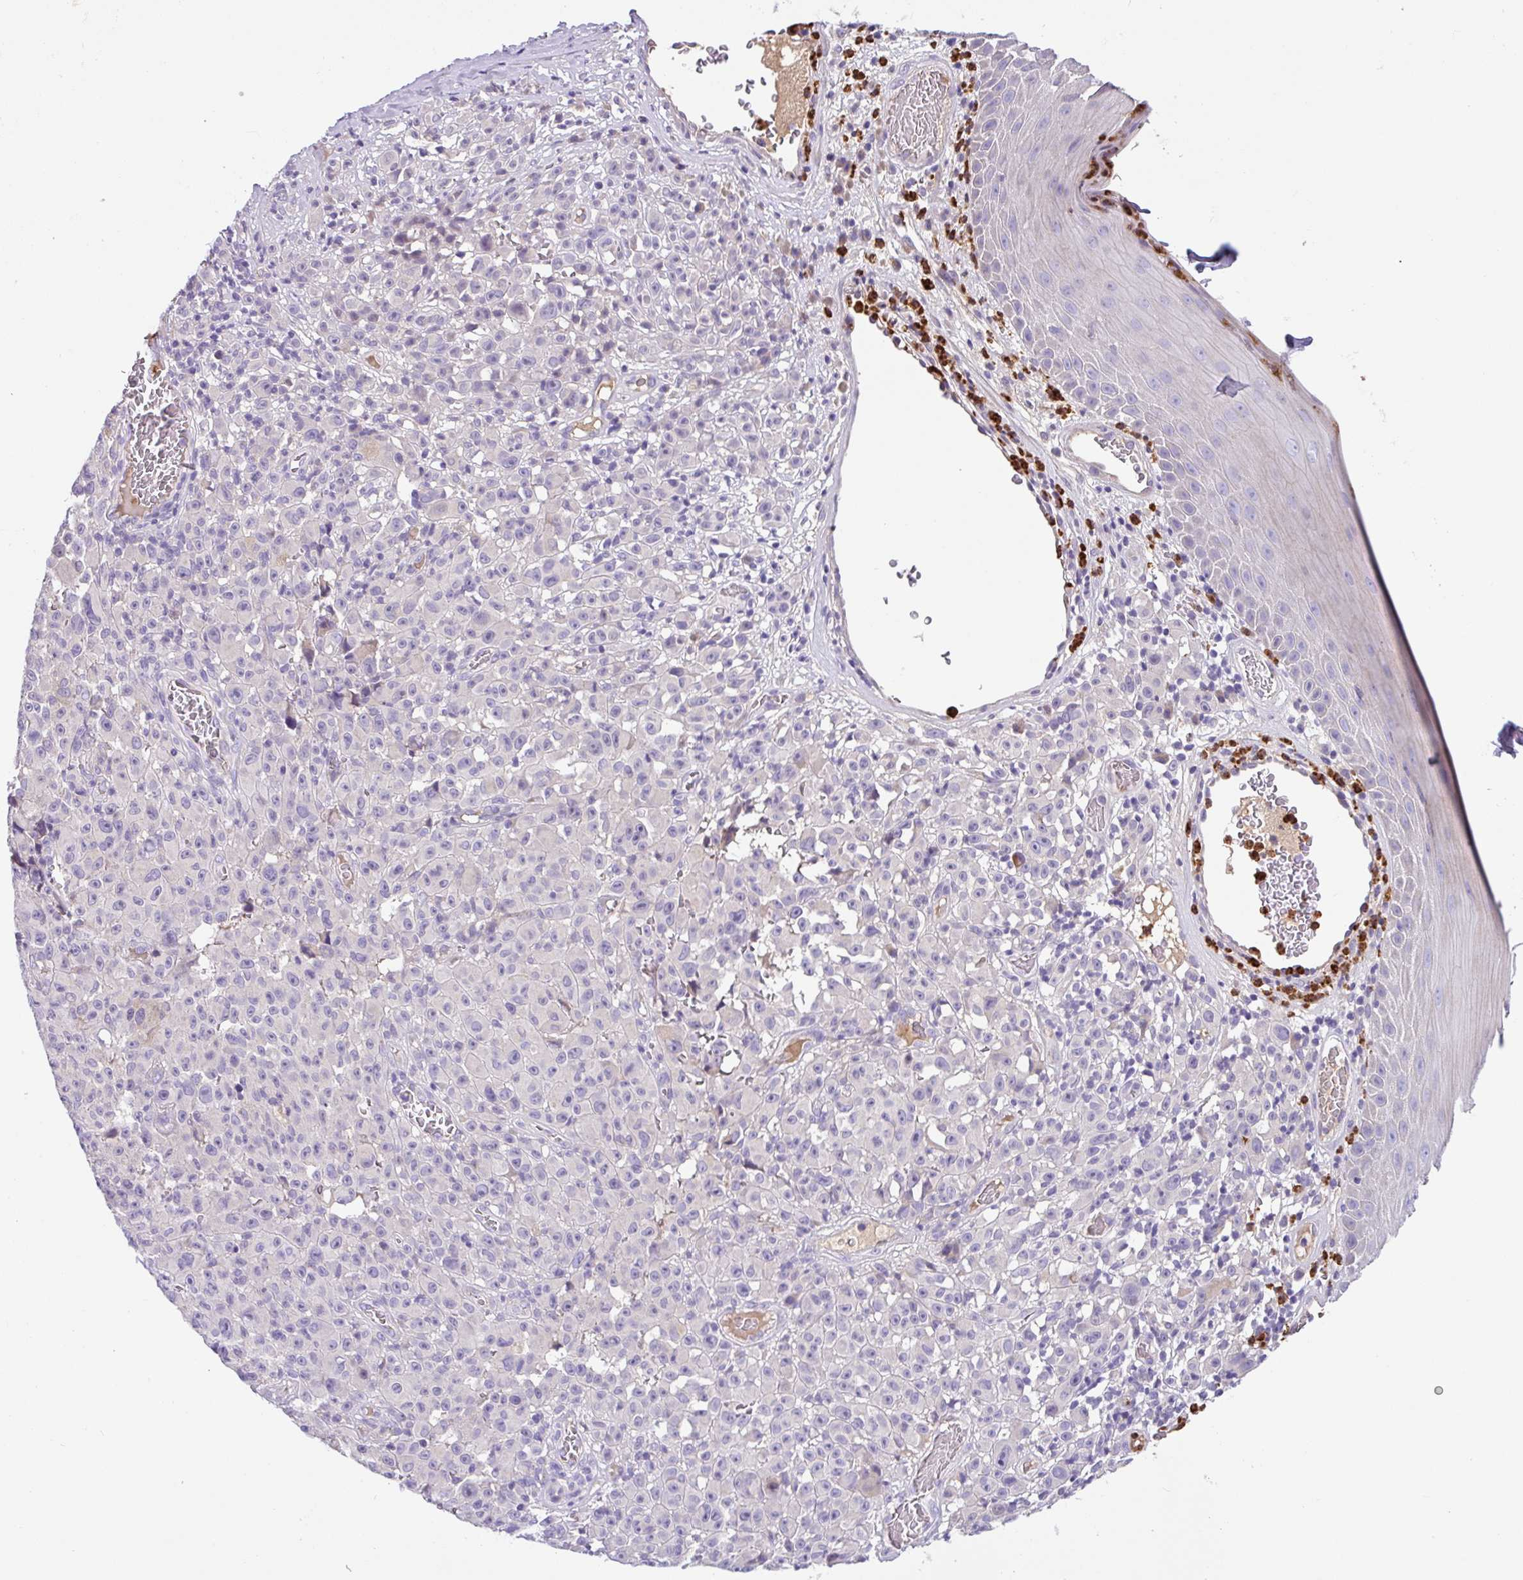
{"staining": {"intensity": "negative", "quantity": "none", "location": "none"}, "tissue": "melanoma", "cell_type": "Tumor cells", "image_type": "cancer", "snomed": [{"axis": "morphology", "description": "Malignant melanoma, NOS"}, {"axis": "topography", "description": "Skin"}], "caption": "High power microscopy image of an immunohistochemistry micrograph of melanoma, revealing no significant staining in tumor cells. (DAB (3,3'-diaminobenzidine) IHC visualized using brightfield microscopy, high magnification).", "gene": "CRISP3", "patient": {"sex": "female", "age": 82}}